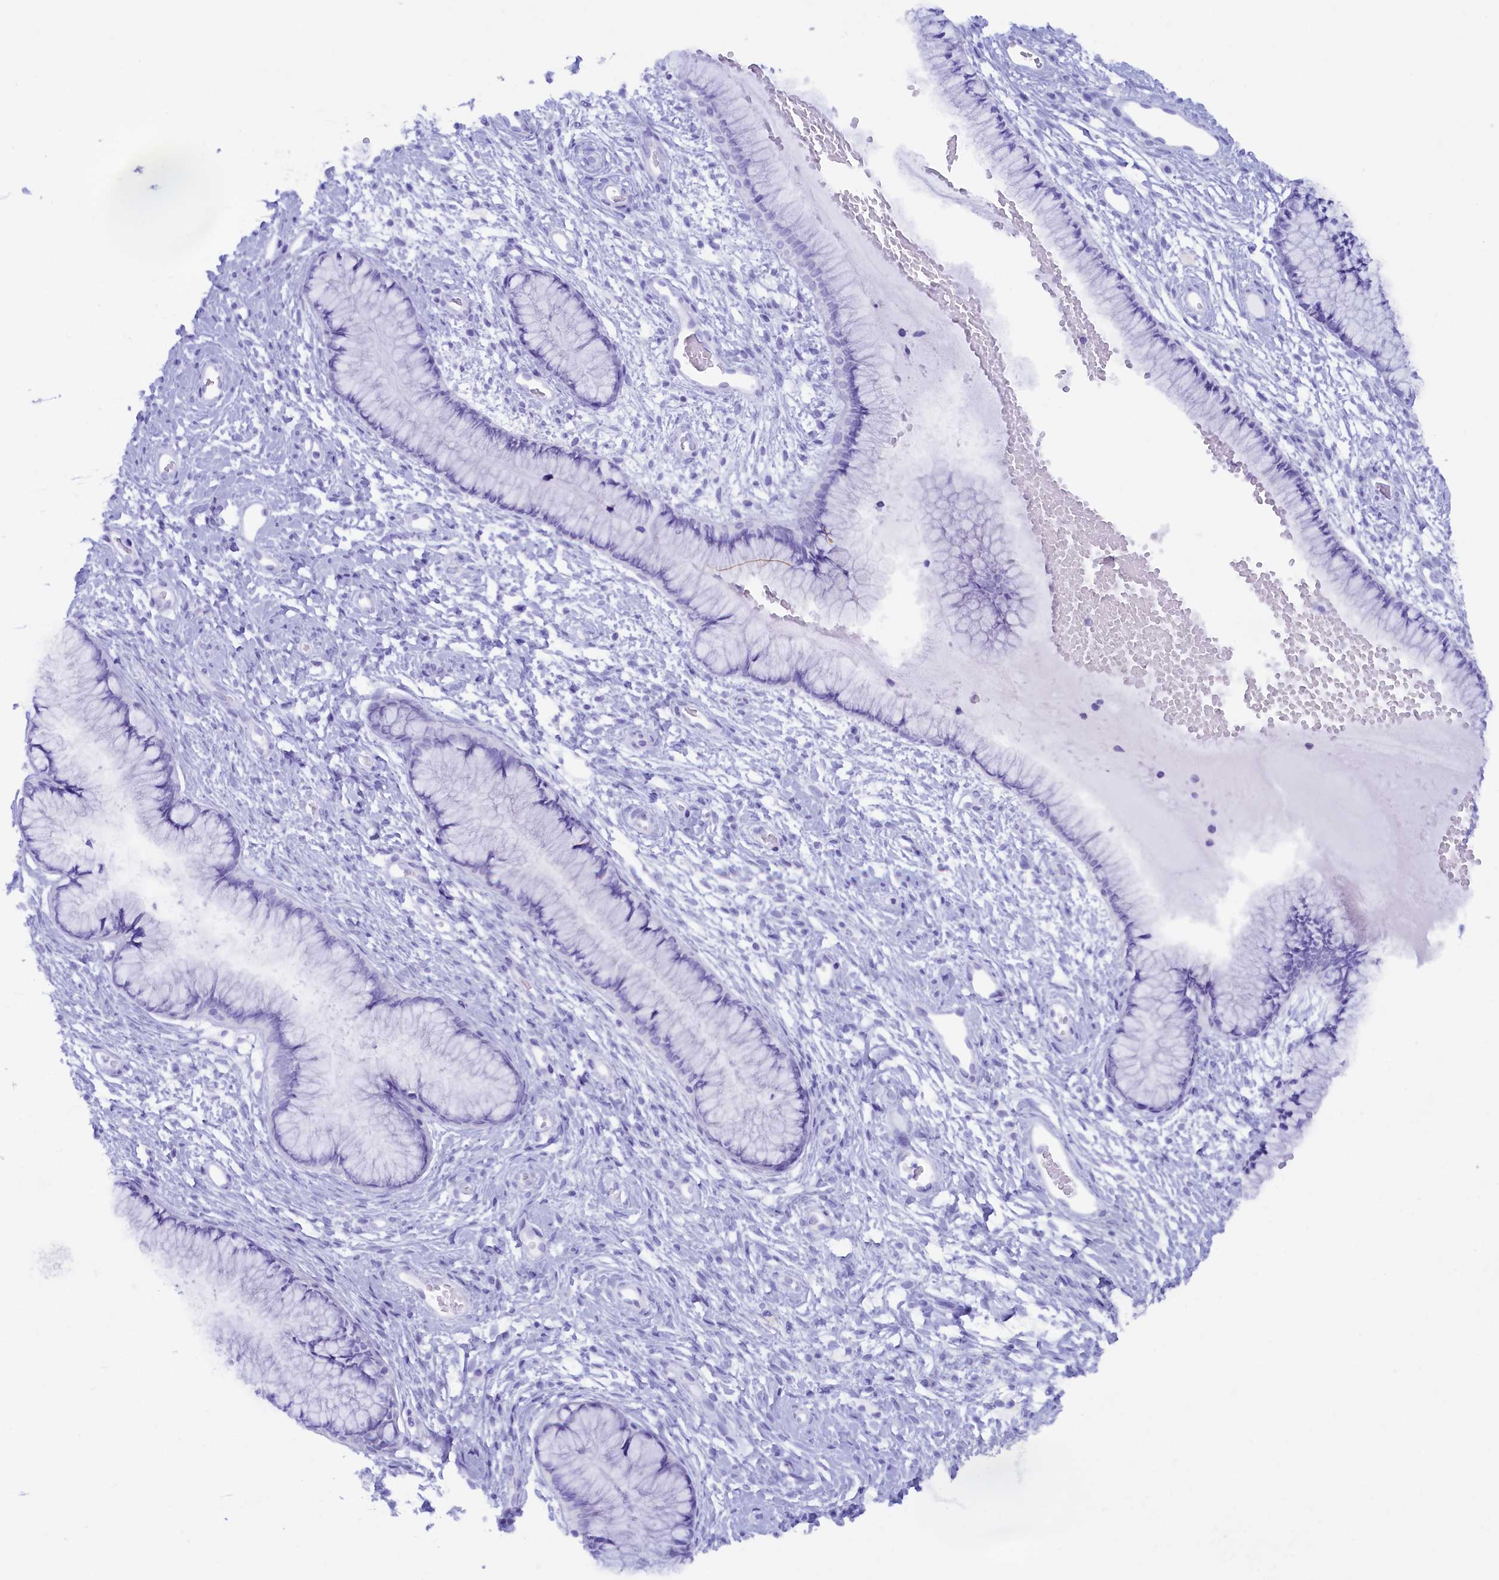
{"staining": {"intensity": "negative", "quantity": "none", "location": "none"}, "tissue": "cervix", "cell_type": "Glandular cells", "image_type": "normal", "snomed": [{"axis": "morphology", "description": "Normal tissue, NOS"}, {"axis": "topography", "description": "Cervix"}], "caption": "High power microscopy image of an IHC image of unremarkable cervix, revealing no significant staining in glandular cells. The staining was performed using DAB to visualize the protein expression in brown, while the nuclei were stained in blue with hematoxylin (Magnification: 20x).", "gene": "ZSWIM4", "patient": {"sex": "female", "age": 42}}